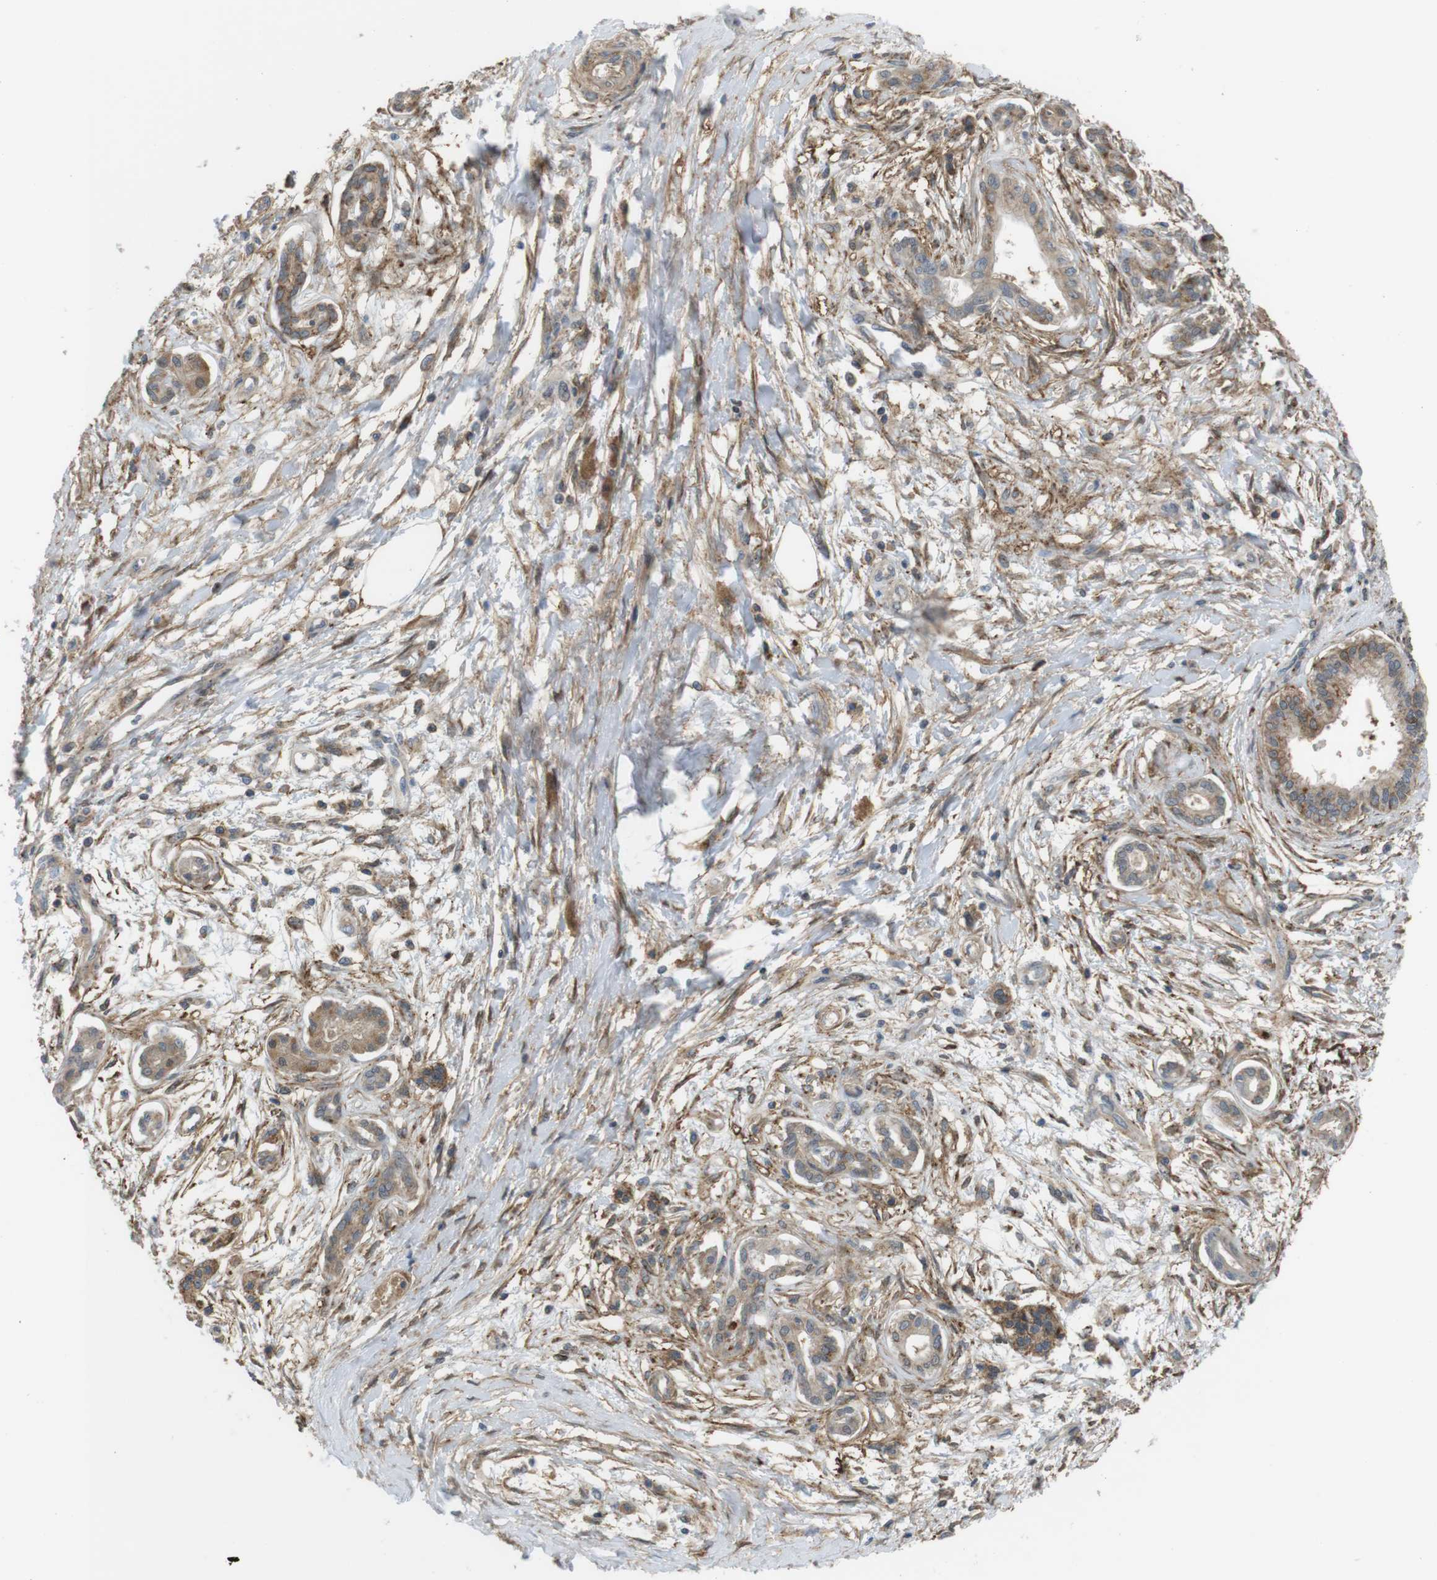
{"staining": {"intensity": "weak", "quantity": ">75%", "location": "cytoplasmic/membranous"}, "tissue": "pancreatic cancer", "cell_type": "Tumor cells", "image_type": "cancer", "snomed": [{"axis": "morphology", "description": "Adenocarcinoma, NOS"}, {"axis": "topography", "description": "Pancreas"}], "caption": "Immunohistochemical staining of pancreatic cancer demonstrates weak cytoplasmic/membranous protein expression in about >75% of tumor cells.", "gene": "DDAH2", "patient": {"sex": "male", "age": 56}}